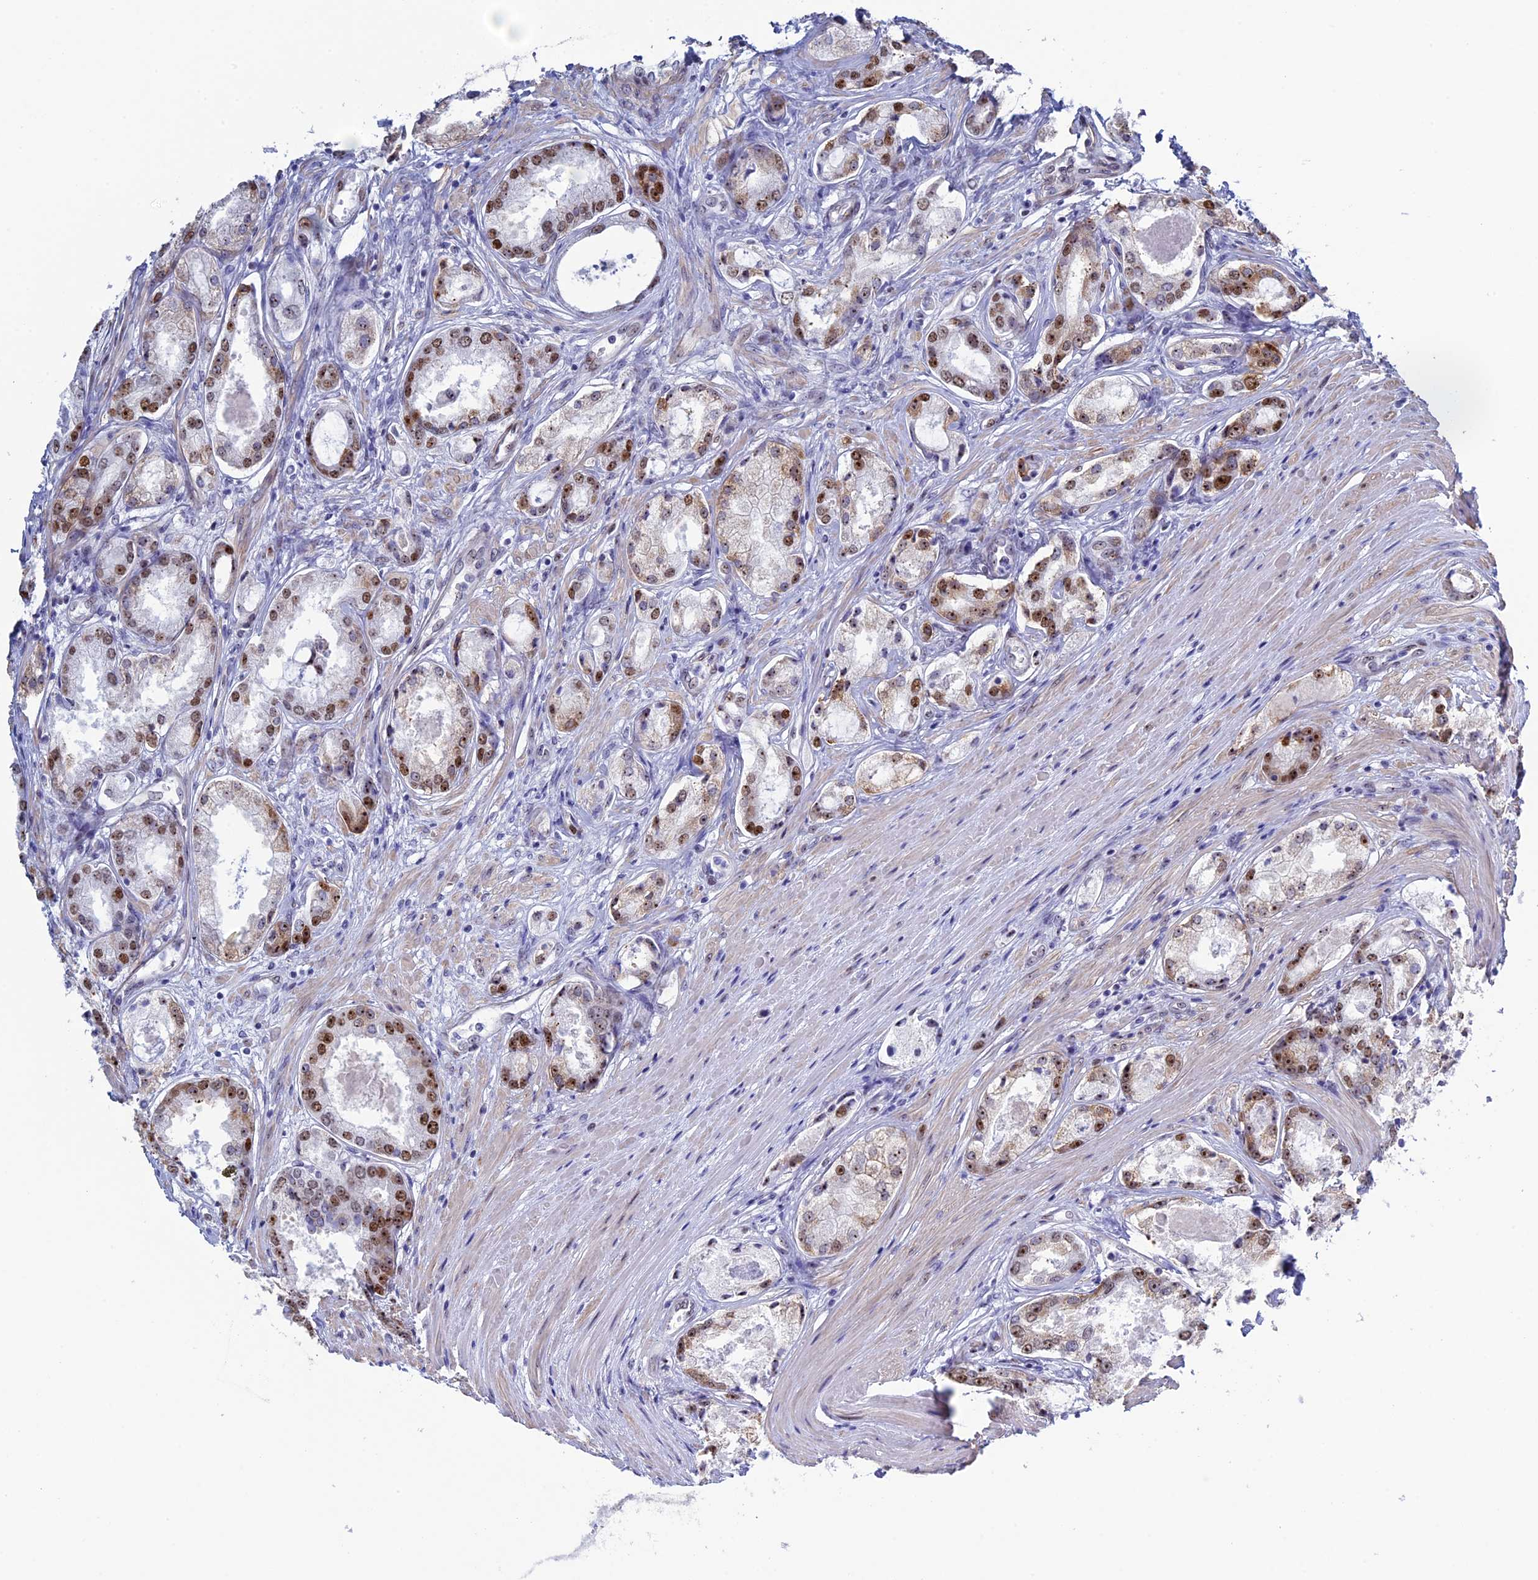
{"staining": {"intensity": "moderate", "quantity": ">75%", "location": "nuclear"}, "tissue": "prostate cancer", "cell_type": "Tumor cells", "image_type": "cancer", "snomed": [{"axis": "morphology", "description": "Adenocarcinoma, Low grade"}, {"axis": "topography", "description": "Prostate"}], "caption": "Tumor cells exhibit moderate nuclear expression in approximately >75% of cells in prostate low-grade adenocarcinoma.", "gene": "CCDC86", "patient": {"sex": "male", "age": 68}}